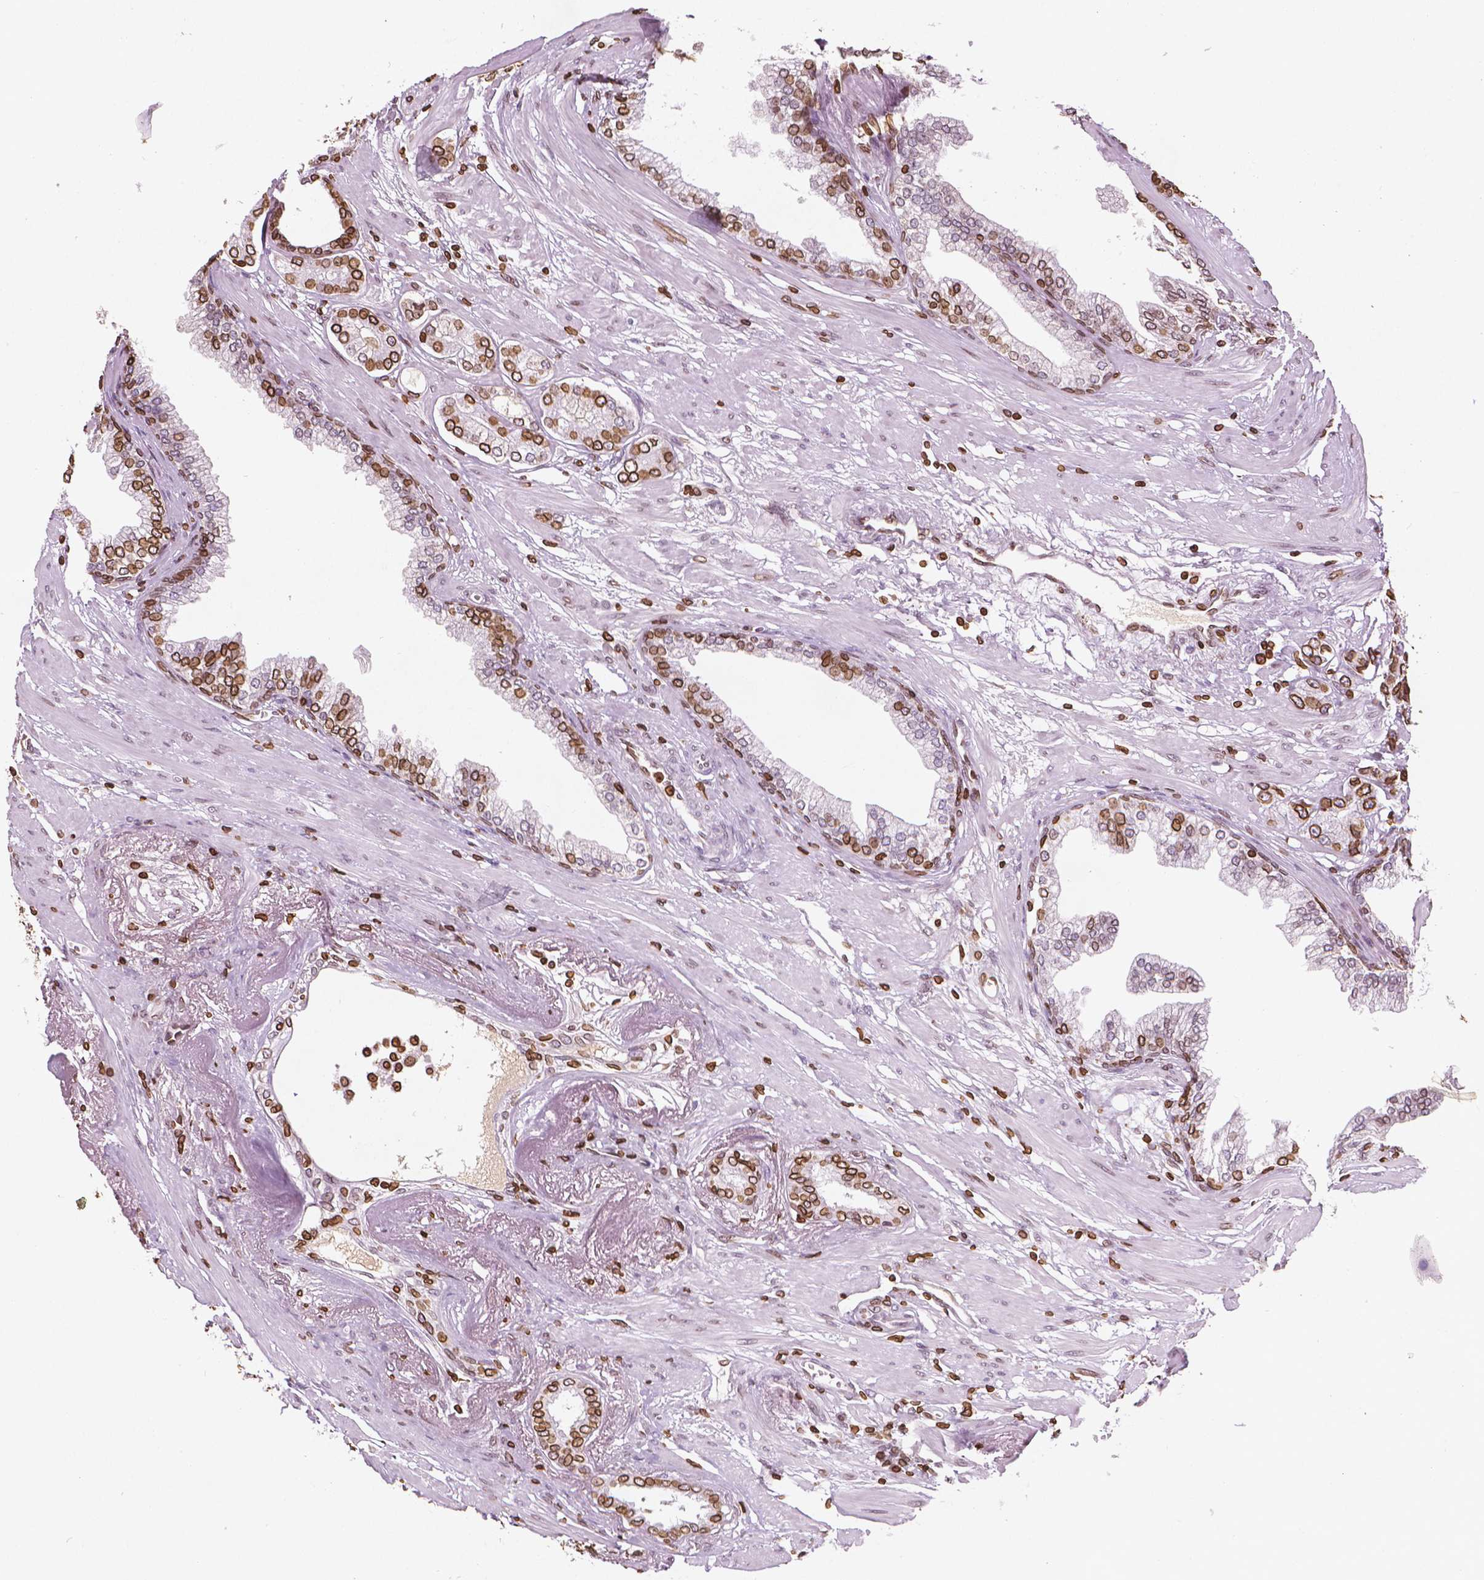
{"staining": {"intensity": "strong", "quantity": "25%-75%", "location": "cytoplasmic/membranous,nuclear"}, "tissue": "prostate cancer", "cell_type": "Tumor cells", "image_type": "cancer", "snomed": [{"axis": "morphology", "description": "Adenocarcinoma, Low grade"}, {"axis": "topography", "description": "Prostate"}], "caption": "Immunohistochemistry histopathology image of neoplastic tissue: human adenocarcinoma (low-grade) (prostate) stained using IHC exhibits high levels of strong protein expression localized specifically in the cytoplasmic/membranous and nuclear of tumor cells, appearing as a cytoplasmic/membranous and nuclear brown color.", "gene": "LMNB1", "patient": {"sex": "male", "age": 60}}